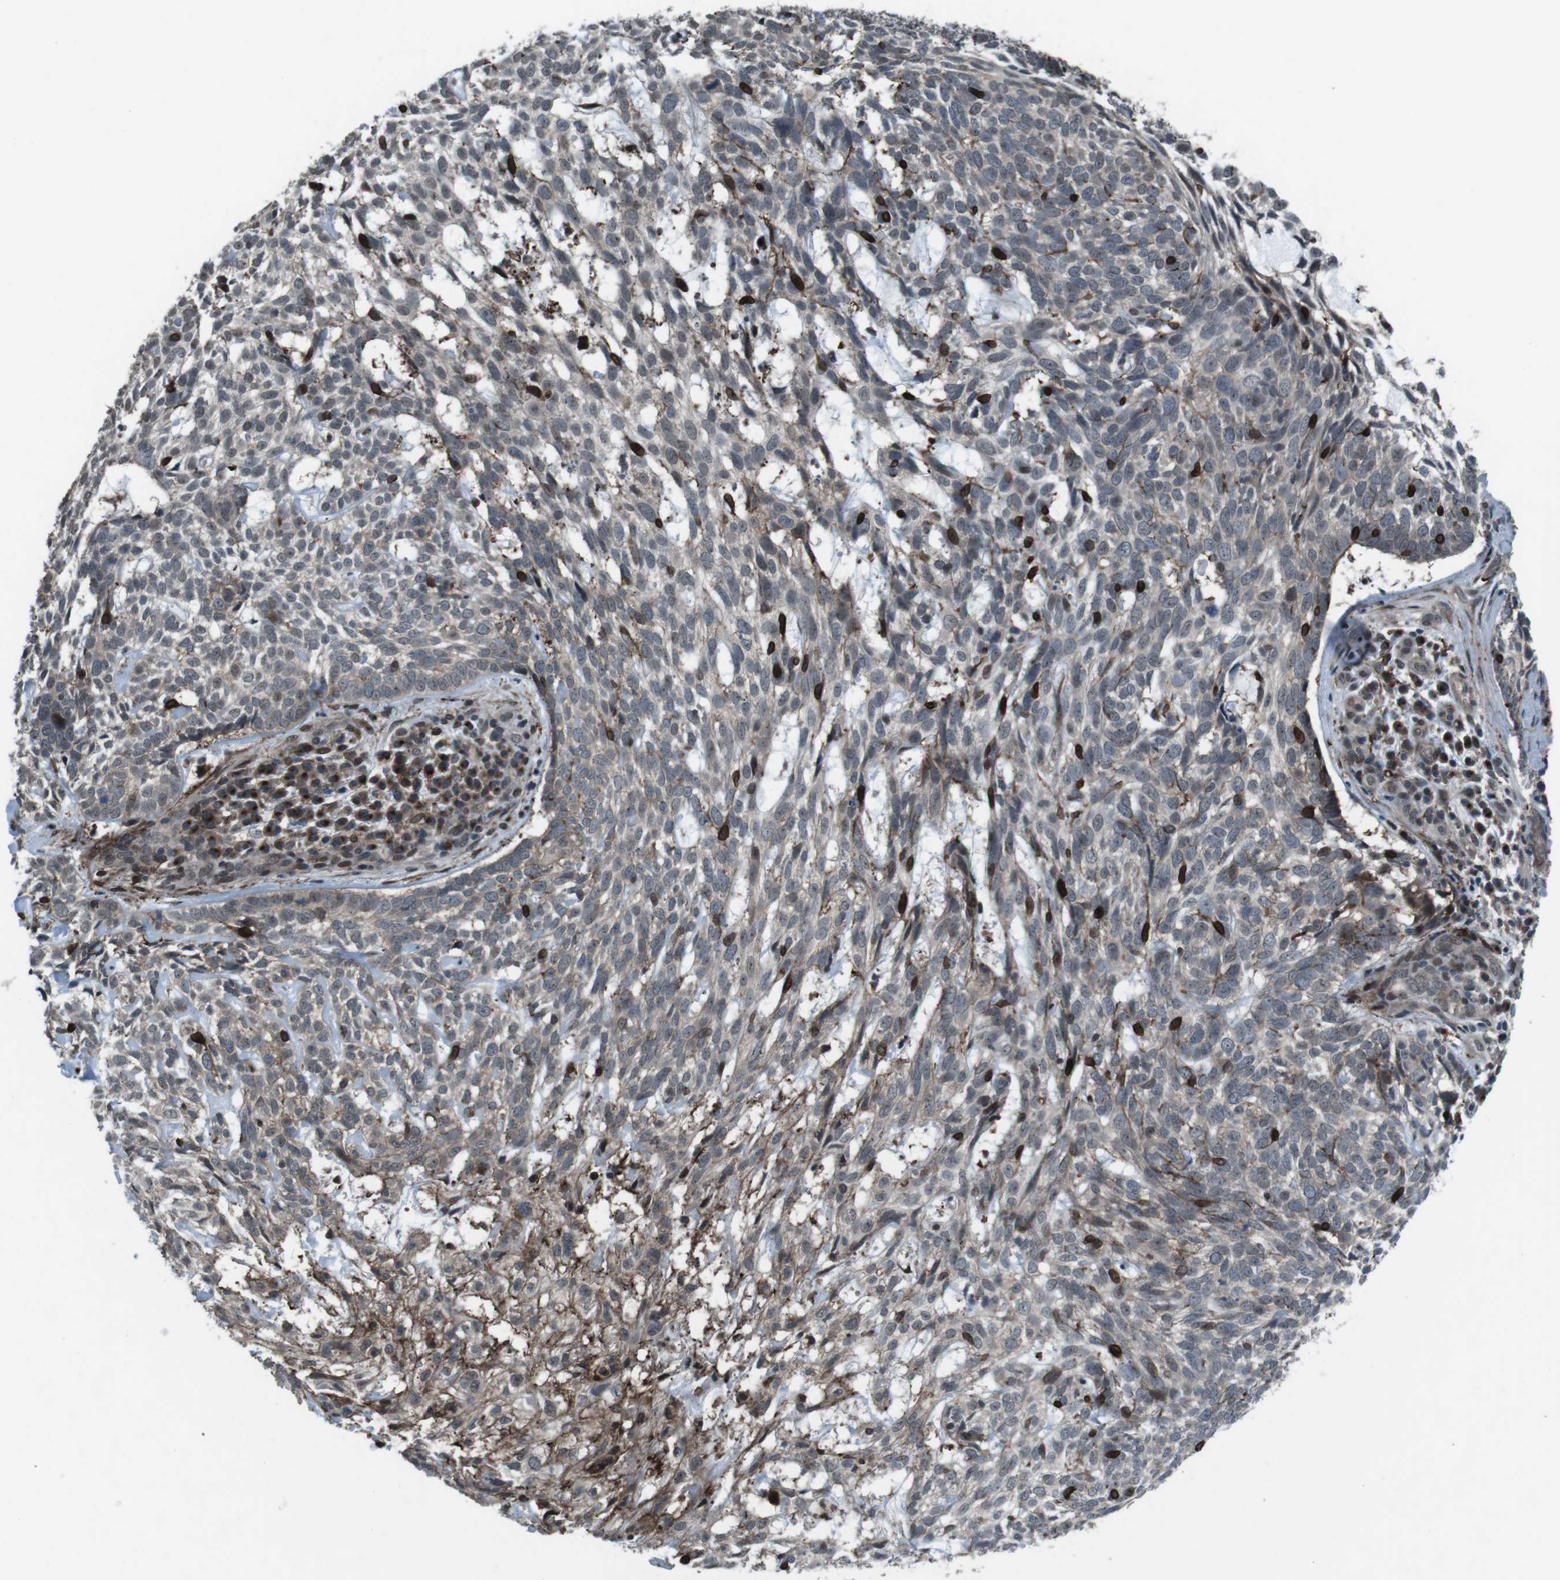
{"staining": {"intensity": "moderate", "quantity": "25%-75%", "location": "cytoplasmic/membranous"}, "tissue": "skin cancer", "cell_type": "Tumor cells", "image_type": "cancer", "snomed": [{"axis": "morphology", "description": "Basal cell carcinoma"}, {"axis": "topography", "description": "Skin"}], "caption": "This image reveals skin cancer (basal cell carcinoma) stained with immunohistochemistry (IHC) to label a protein in brown. The cytoplasmic/membranous of tumor cells show moderate positivity for the protein. Nuclei are counter-stained blue.", "gene": "GDF10", "patient": {"sex": "male", "age": 72}}